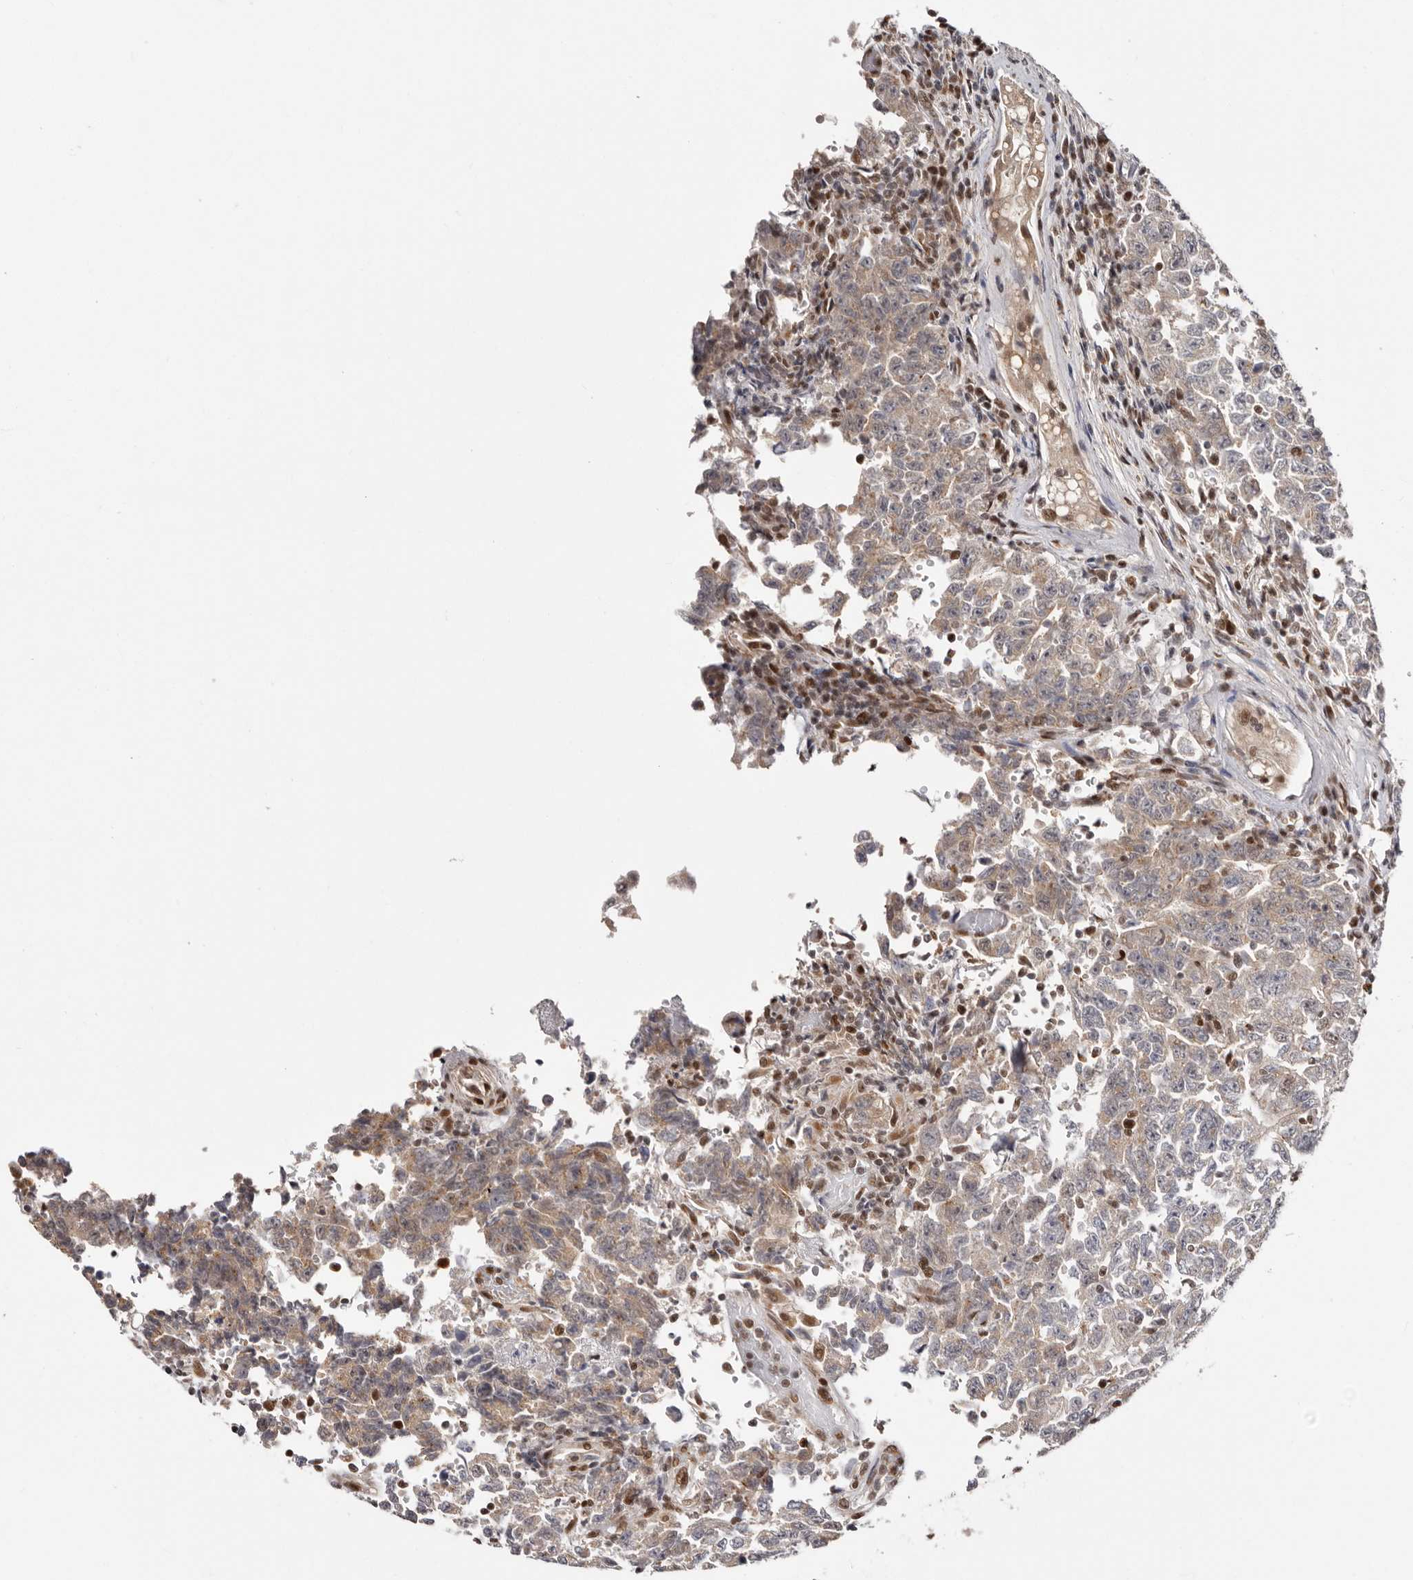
{"staining": {"intensity": "weak", "quantity": ">75%", "location": "cytoplasmic/membranous"}, "tissue": "testis cancer", "cell_type": "Tumor cells", "image_type": "cancer", "snomed": [{"axis": "morphology", "description": "Carcinoma, Embryonal, NOS"}, {"axis": "topography", "description": "Testis"}], "caption": "A high-resolution image shows IHC staining of testis cancer, which displays weak cytoplasmic/membranous positivity in about >75% of tumor cells.", "gene": "SMAD7", "patient": {"sex": "male", "age": 26}}